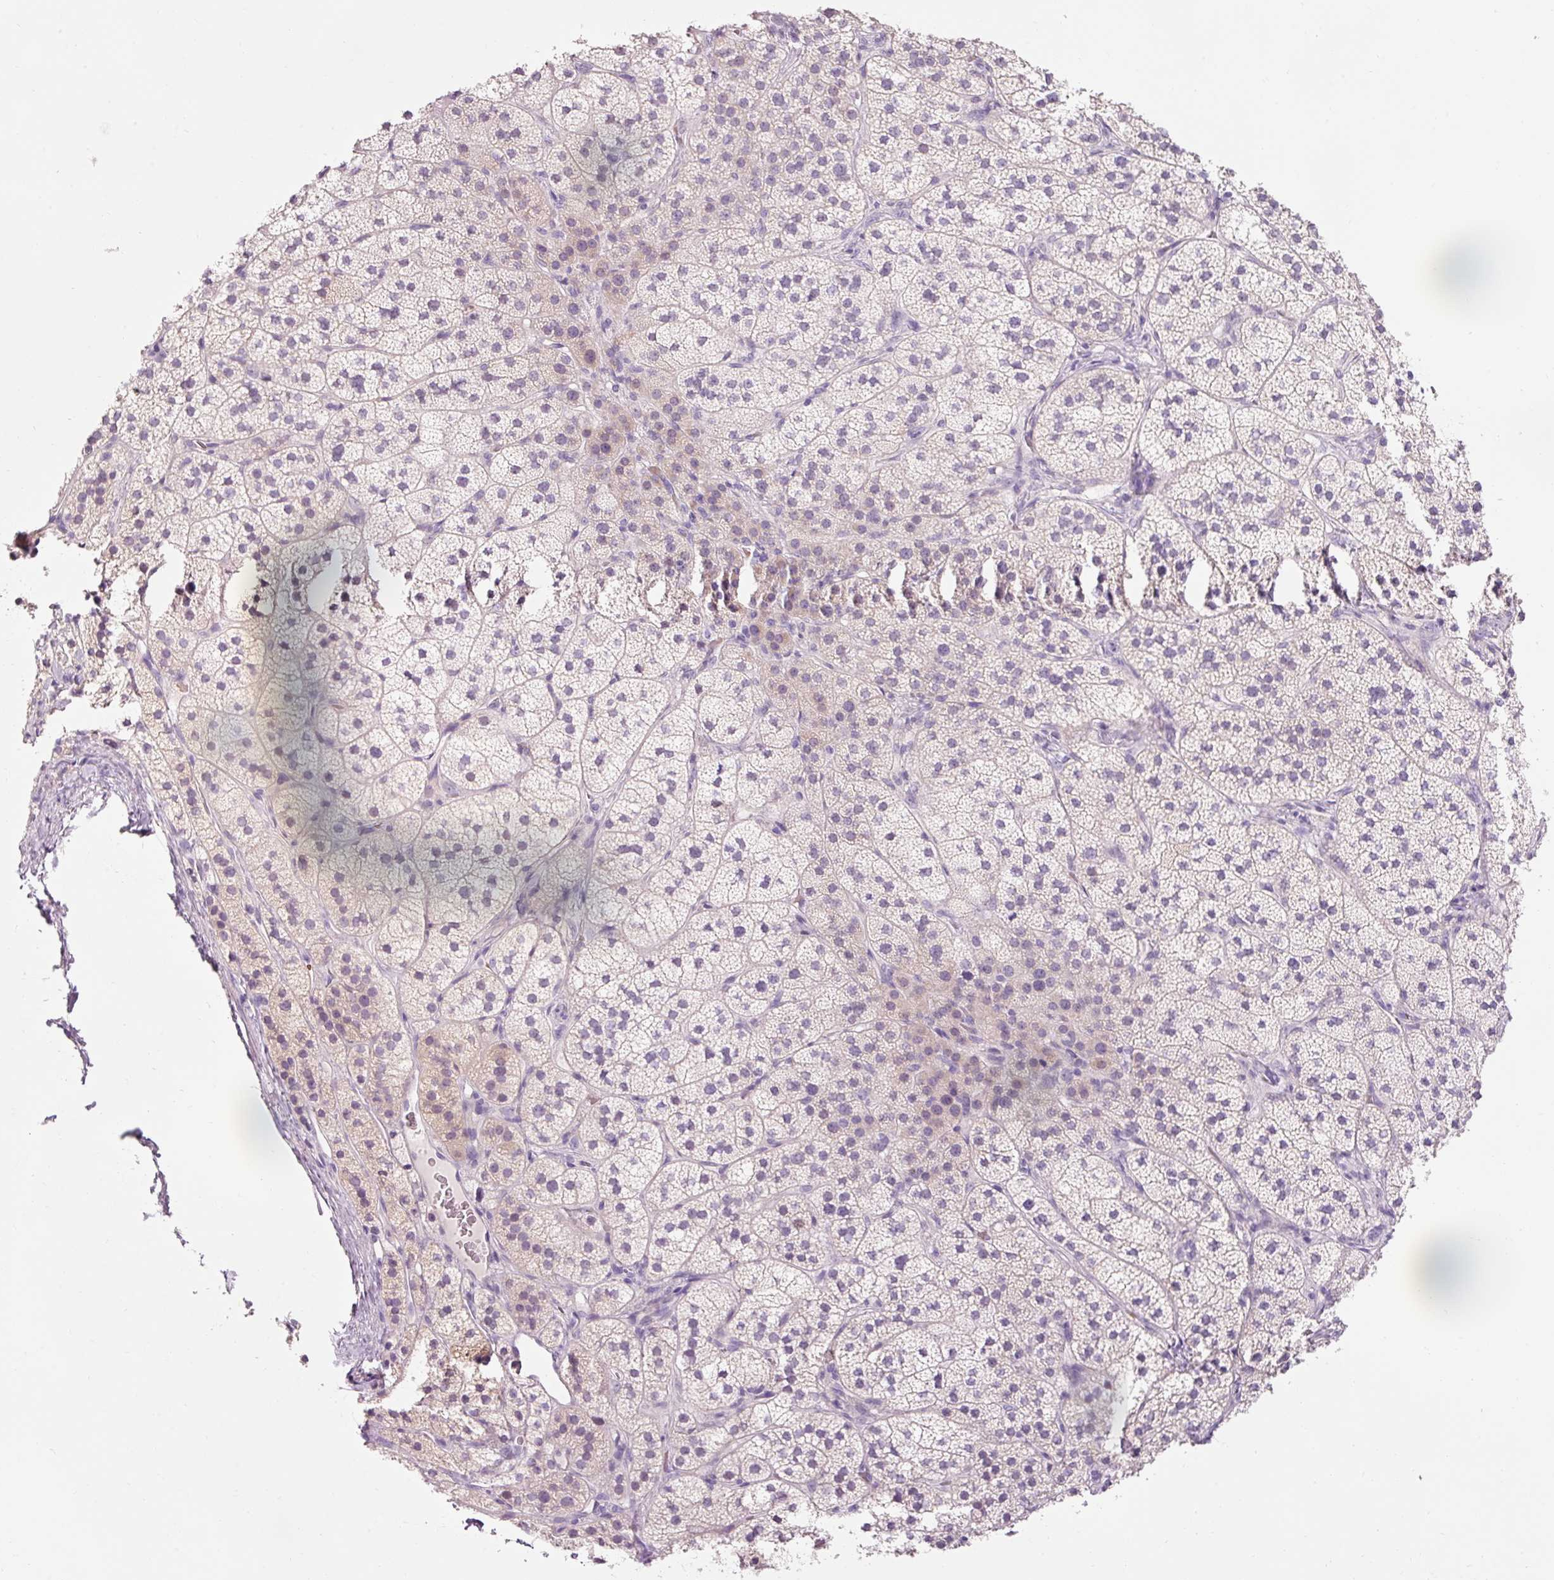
{"staining": {"intensity": "weak", "quantity": "<25%", "location": "cytoplasmic/membranous"}, "tissue": "adrenal gland", "cell_type": "Glandular cells", "image_type": "normal", "snomed": [{"axis": "morphology", "description": "Normal tissue, NOS"}, {"axis": "topography", "description": "Adrenal gland"}], "caption": "A histopathology image of human adrenal gland is negative for staining in glandular cells. (DAB IHC visualized using brightfield microscopy, high magnification).", "gene": "DHRS11", "patient": {"sex": "female", "age": 58}}